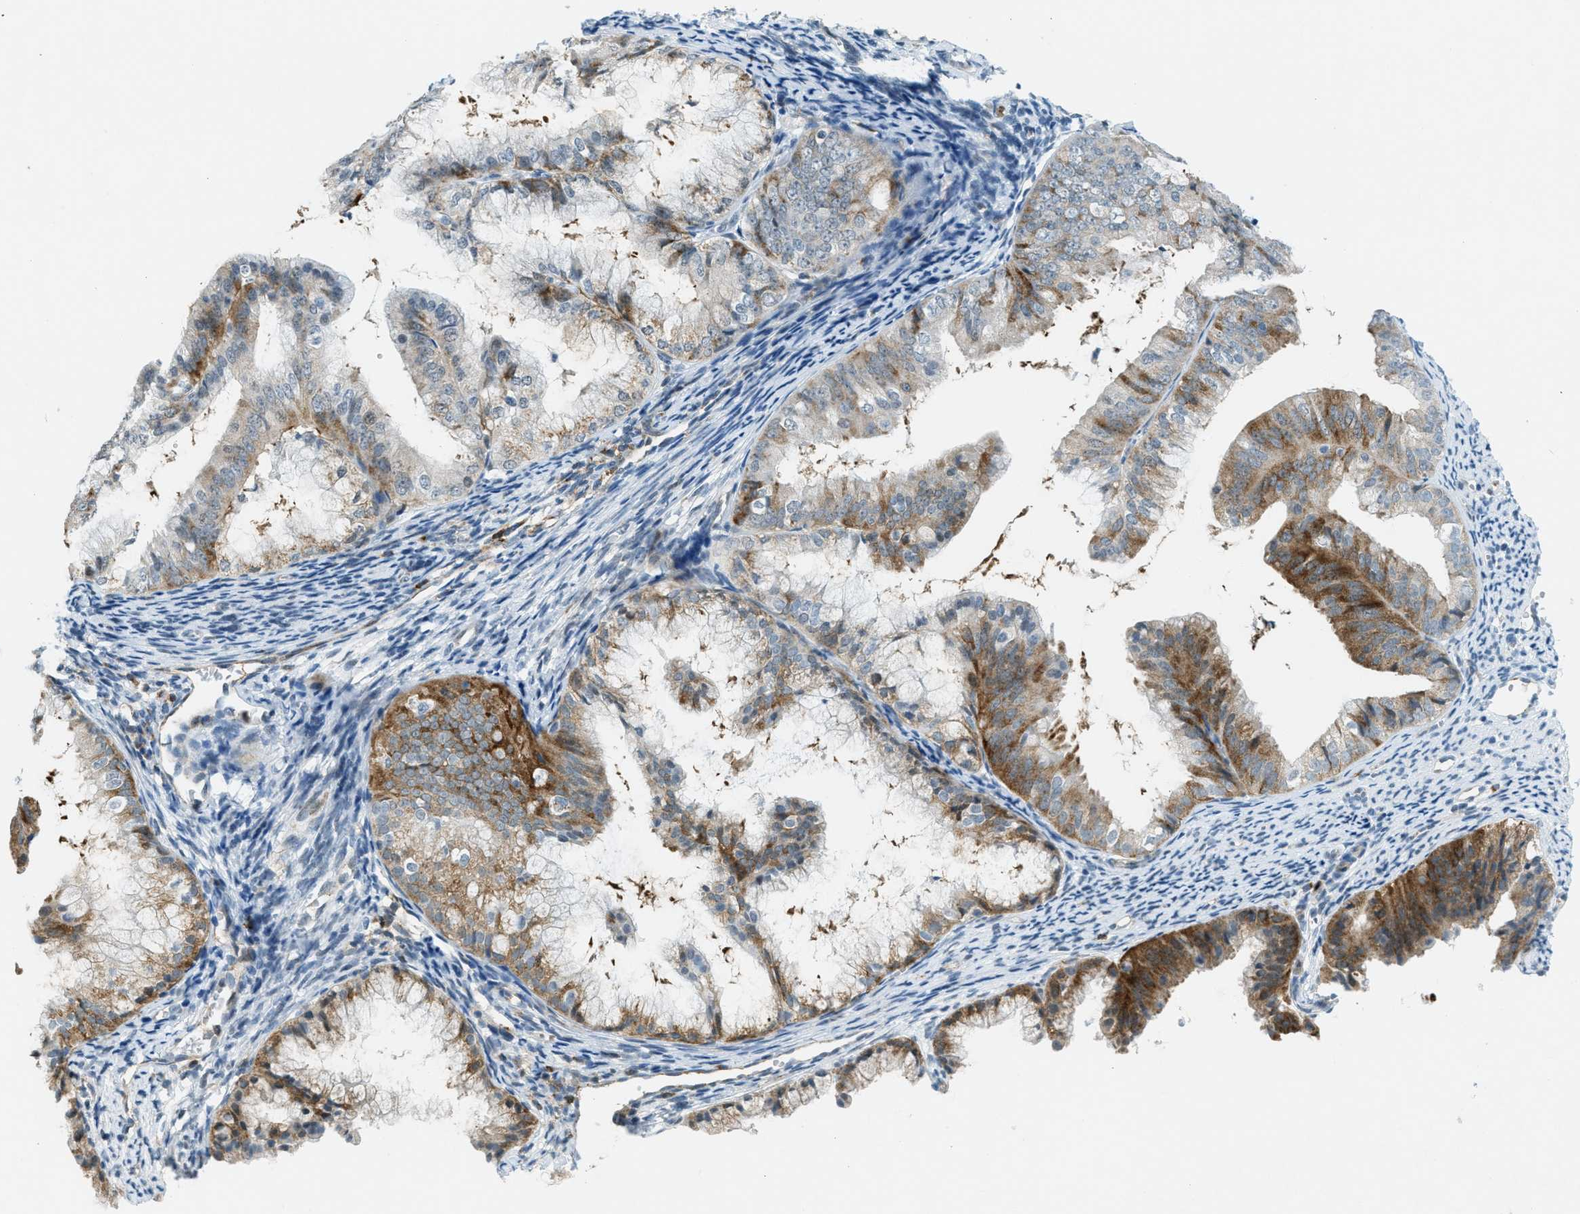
{"staining": {"intensity": "moderate", "quantity": "25%-75%", "location": "cytoplasmic/membranous"}, "tissue": "endometrial cancer", "cell_type": "Tumor cells", "image_type": "cancer", "snomed": [{"axis": "morphology", "description": "Adenocarcinoma, NOS"}, {"axis": "topography", "description": "Endometrium"}], "caption": "A photomicrograph of human adenocarcinoma (endometrial) stained for a protein reveals moderate cytoplasmic/membranous brown staining in tumor cells. The protein is stained brown, and the nuclei are stained in blue (DAB (3,3'-diaminobenzidine) IHC with brightfield microscopy, high magnification).", "gene": "FYN", "patient": {"sex": "female", "age": 63}}